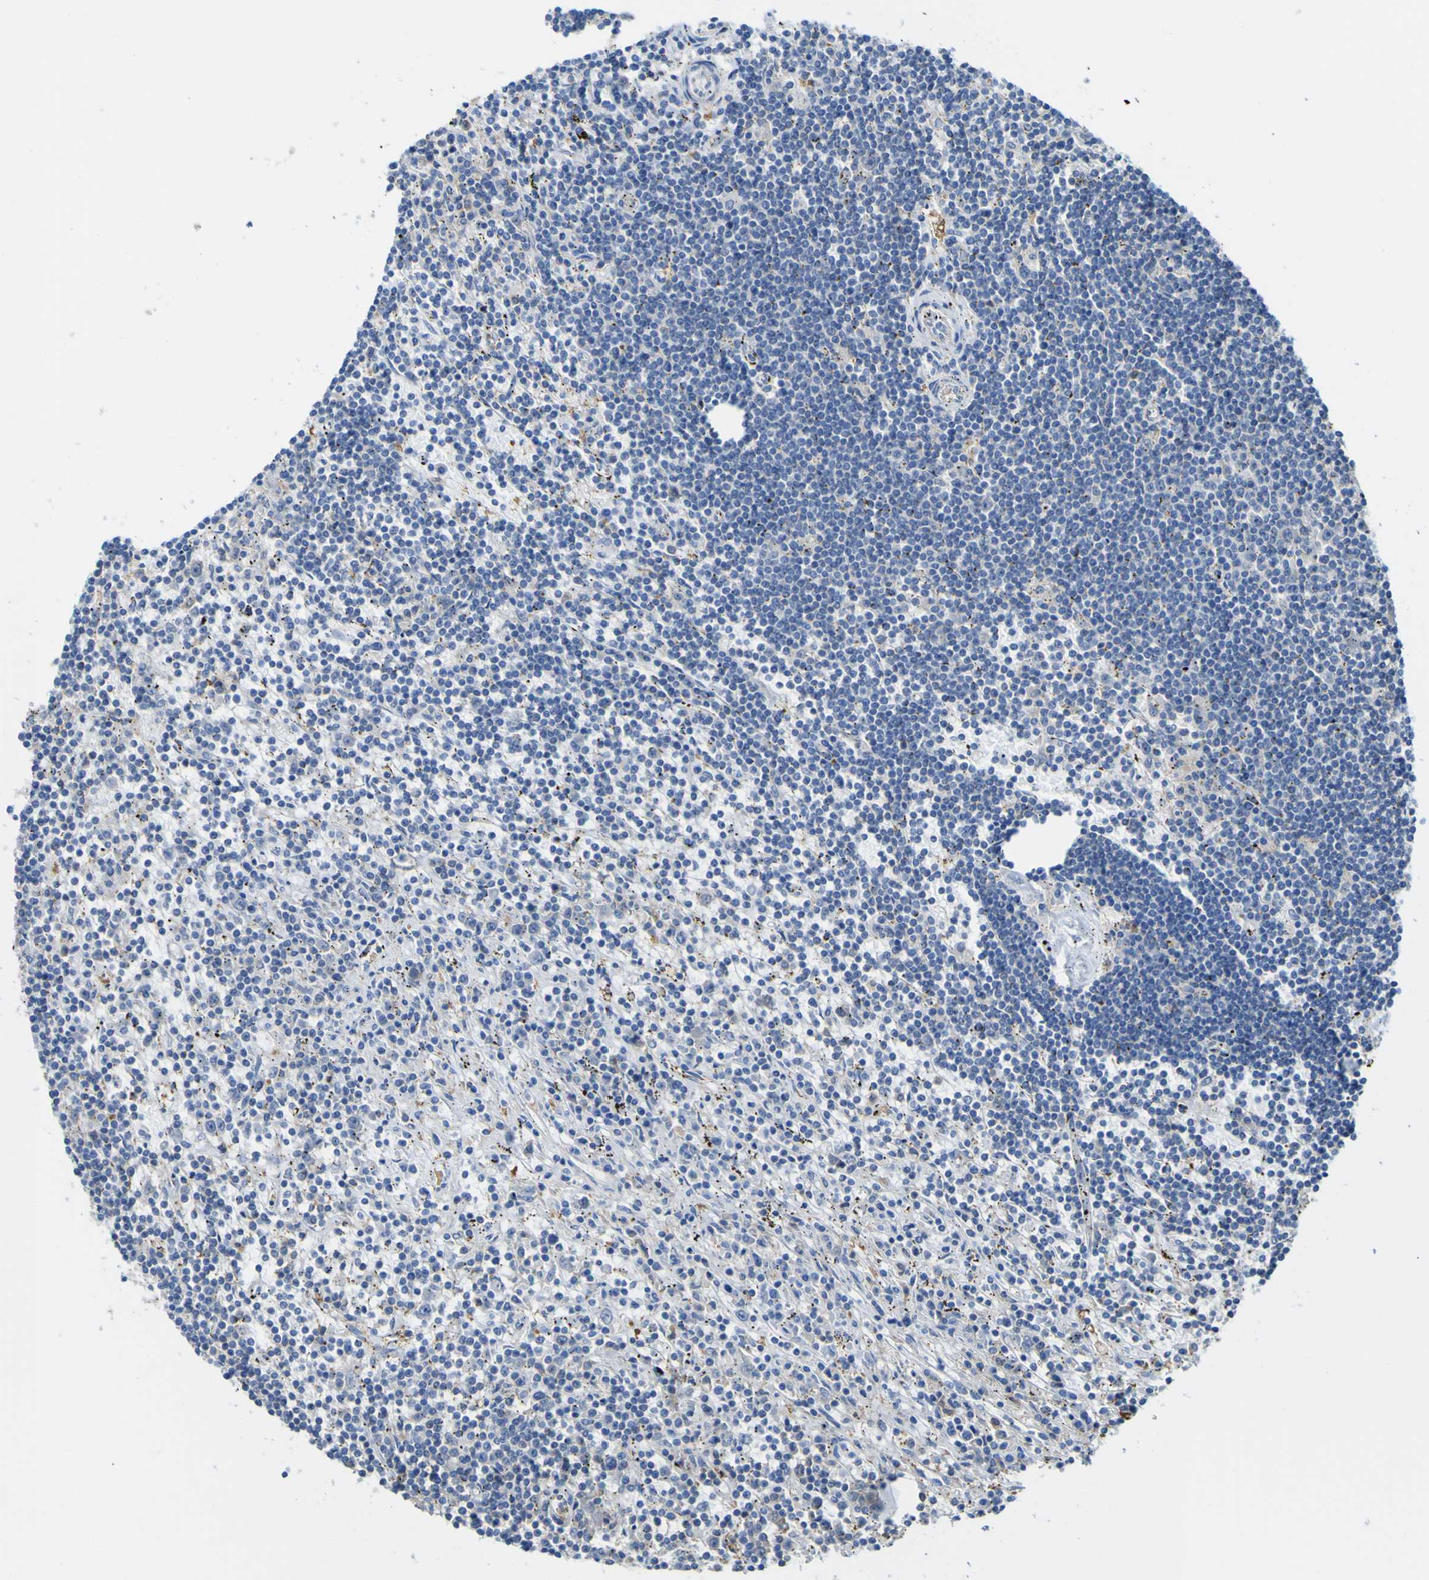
{"staining": {"intensity": "negative", "quantity": "none", "location": "none"}, "tissue": "lymphoma", "cell_type": "Tumor cells", "image_type": "cancer", "snomed": [{"axis": "morphology", "description": "Malignant lymphoma, non-Hodgkin's type, Low grade"}, {"axis": "topography", "description": "Spleen"}], "caption": "Immunohistochemical staining of human malignant lymphoma, non-Hodgkin's type (low-grade) exhibits no significant positivity in tumor cells. Brightfield microscopy of immunohistochemistry (IHC) stained with DAB (3,3'-diaminobenzidine) (brown) and hematoxylin (blue), captured at high magnification.", "gene": "ABHD3", "patient": {"sex": "male", "age": 76}}